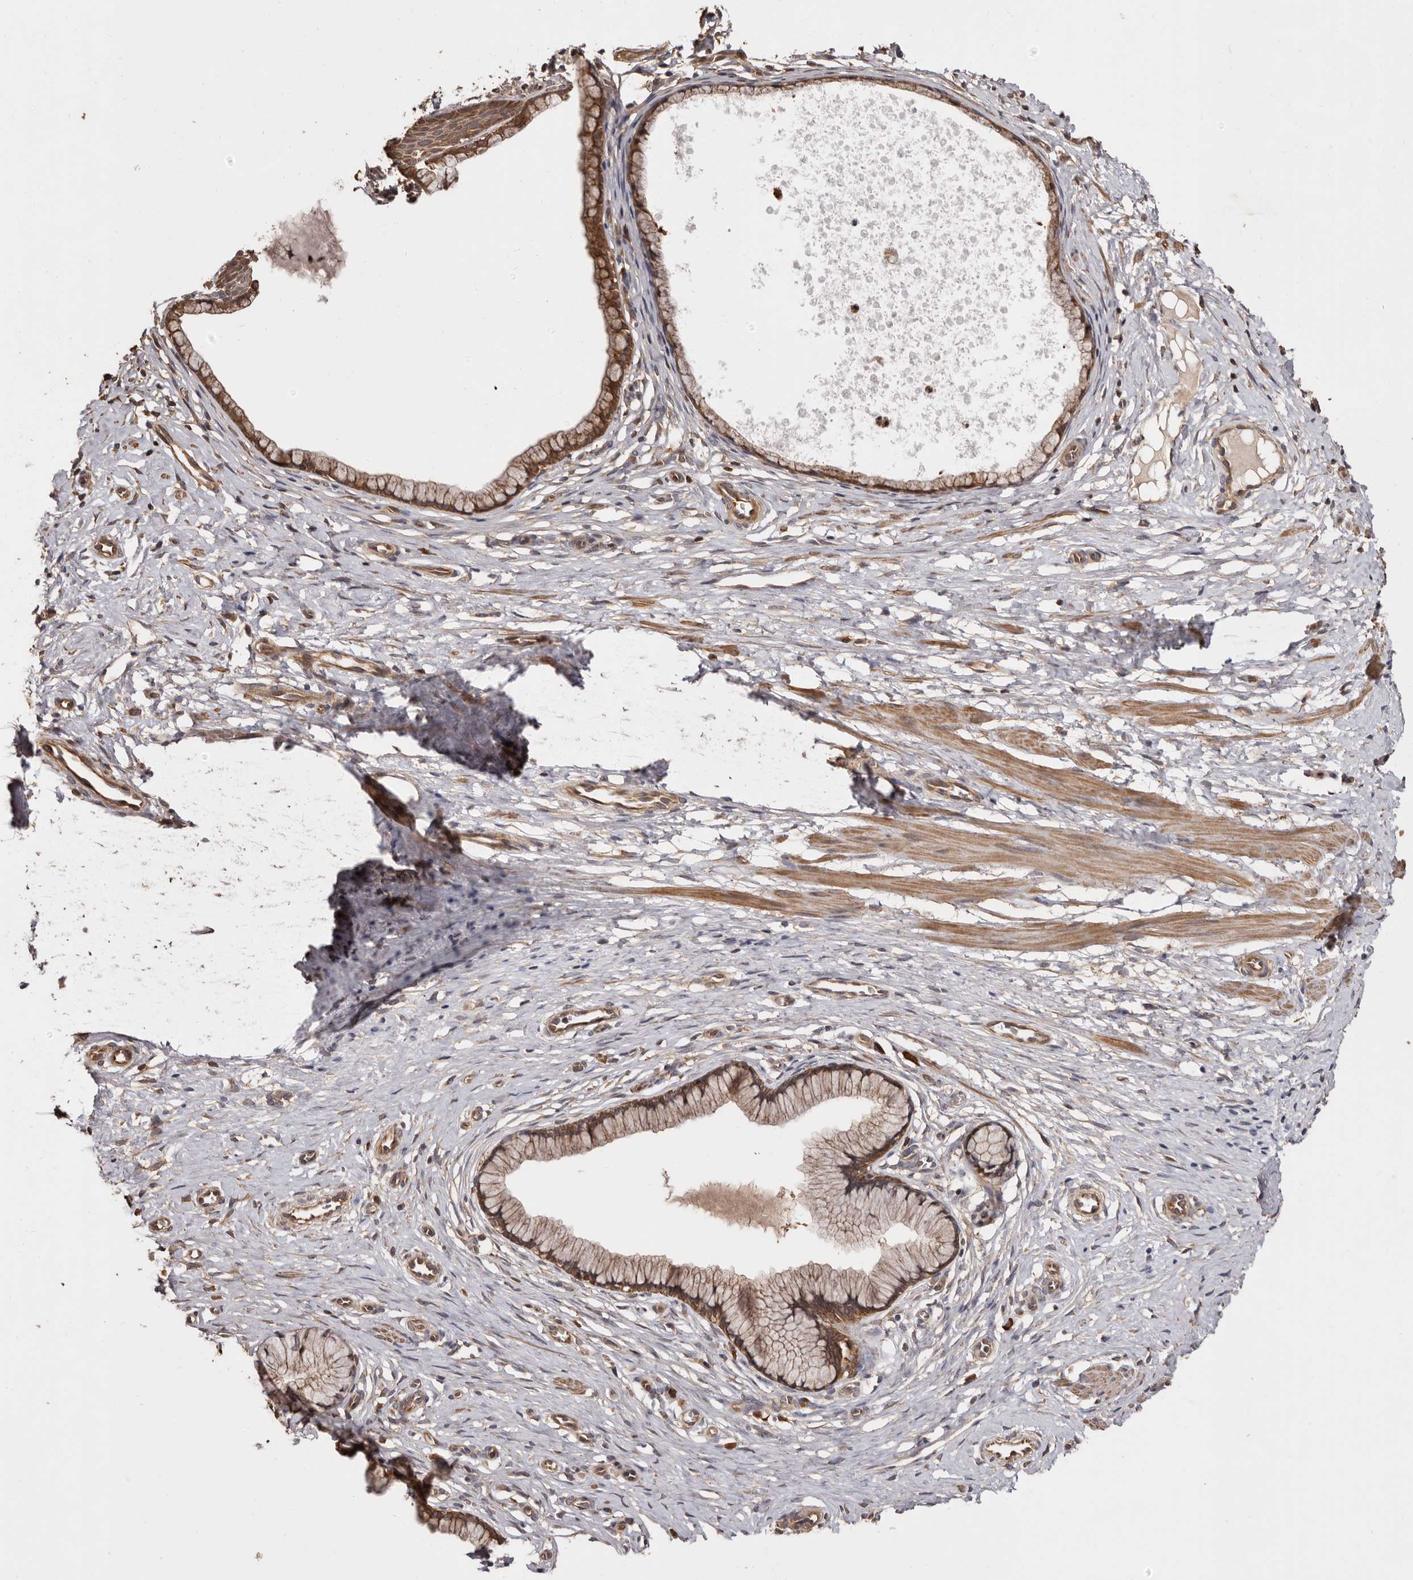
{"staining": {"intensity": "moderate", "quantity": ">75%", "location": "cytoplasmic/membranous"}, "tissue": "cervix", "cell_type": "Glandular cells", "image_type": "normal", "snomed": [{"axis": "morphology", "description": "Normal tissue, NOS"}, {"axis": "topography", "description": "Cervix"}], "caption": "Glandular cells show moderate cytoplasmic/membranous staining in approximately >75% of cells in normal cervix.", "gene": "COQ8B", "patient": {"sex": "female", "age": 36}}